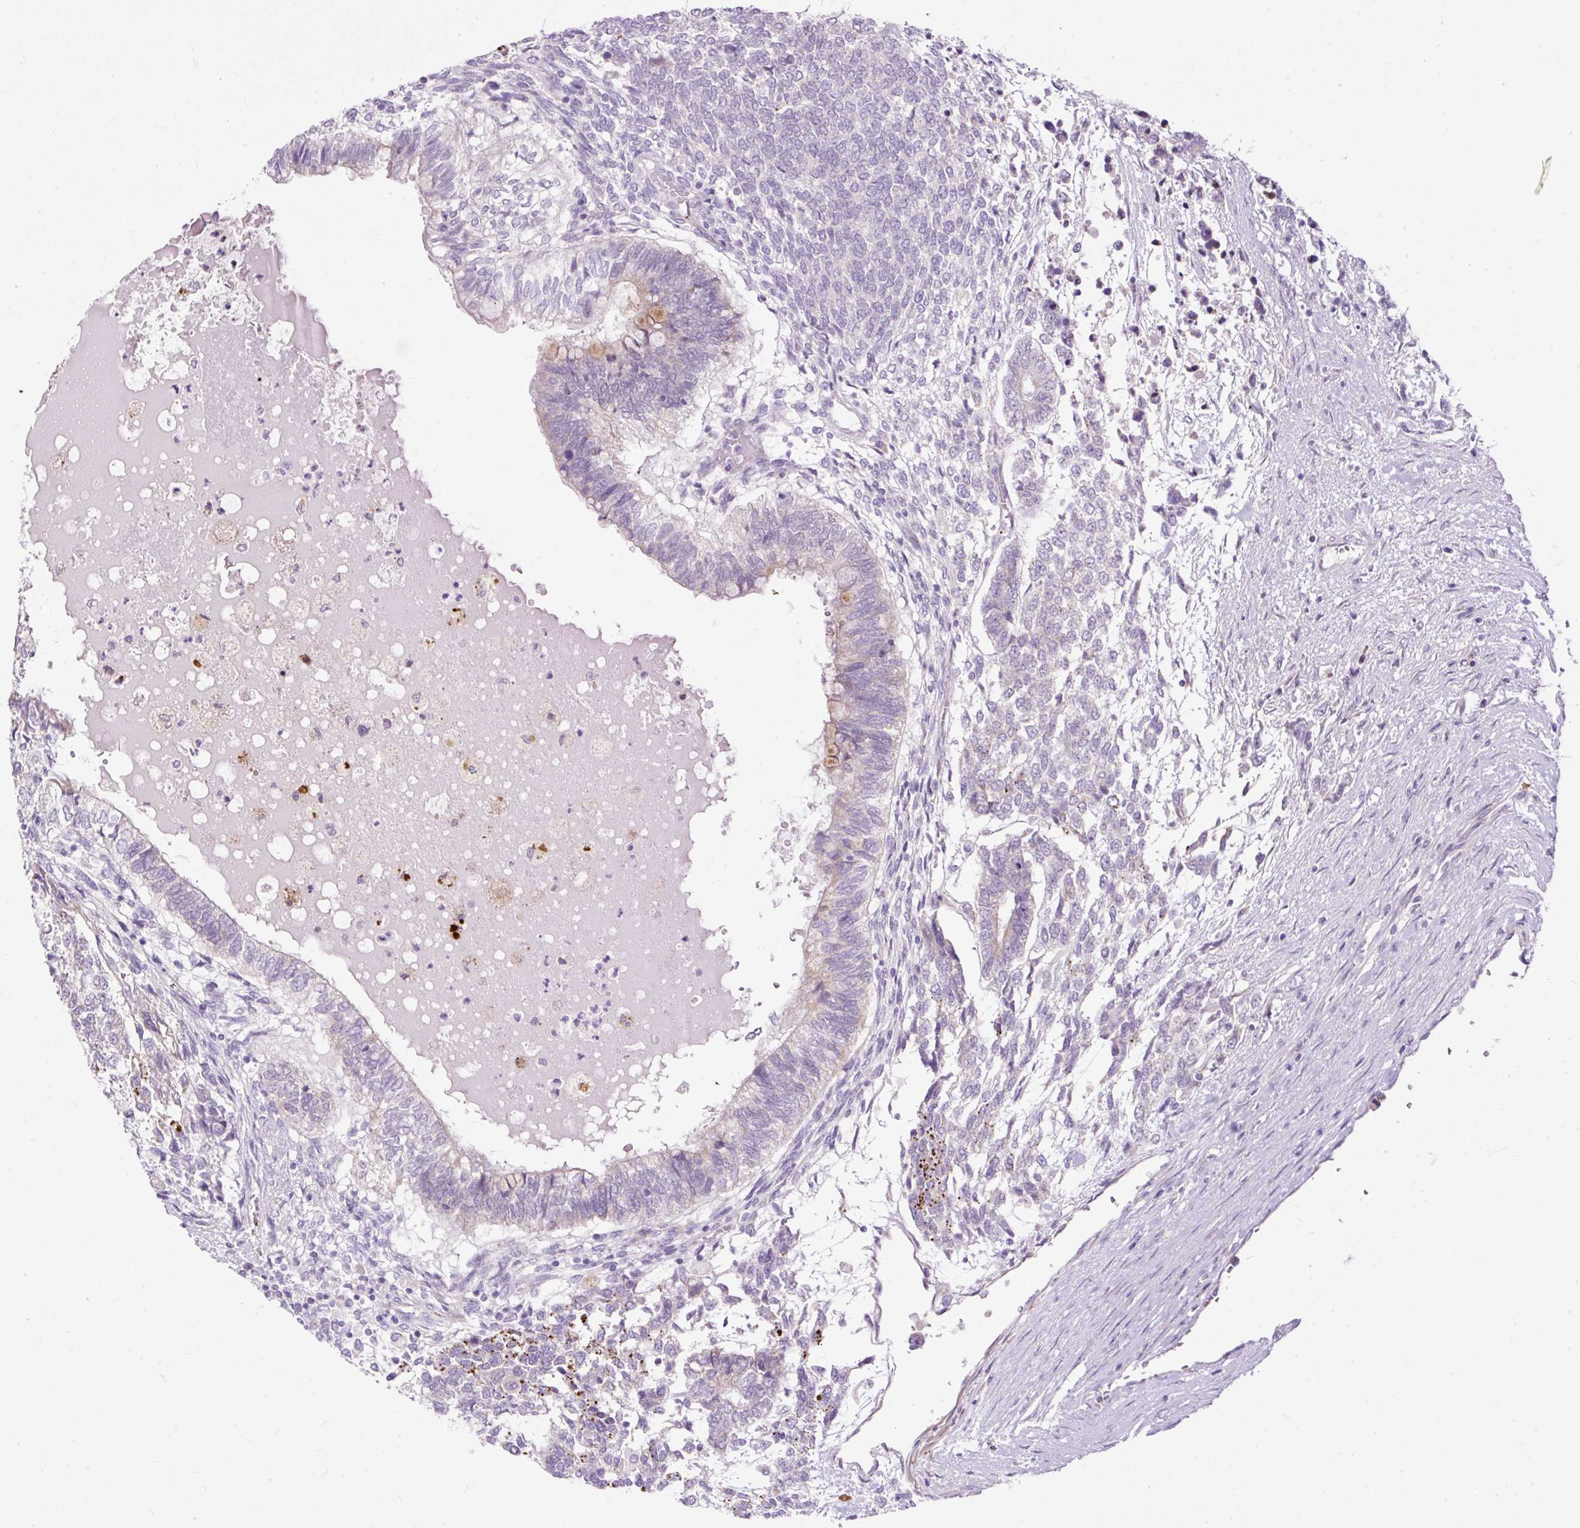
{"staining": {"intensity": "weak", "quantity": "<25%", "location": "cytoplasmic/membranous"}, "tissue": "testis cancer", "cell_type": "Tumor cells", "image_type": "cancer", "snomed": [{"axis": "morphology", "description": "Carcinoma, Embryonal, NOS"}, {"axis": "topography", "description": "Testis"}], "caption": "The photomicrograph demonstrates no staining of tumor cells in testis cancer (embryonal carcinoma). The staining is performed using DAB (3,3'-diaminobenzidine) brown chromogen with nuclei counter-stained in using hematoxylin.", "gene": "FMC1", "patient": {"sex": "male", "age": 23}}